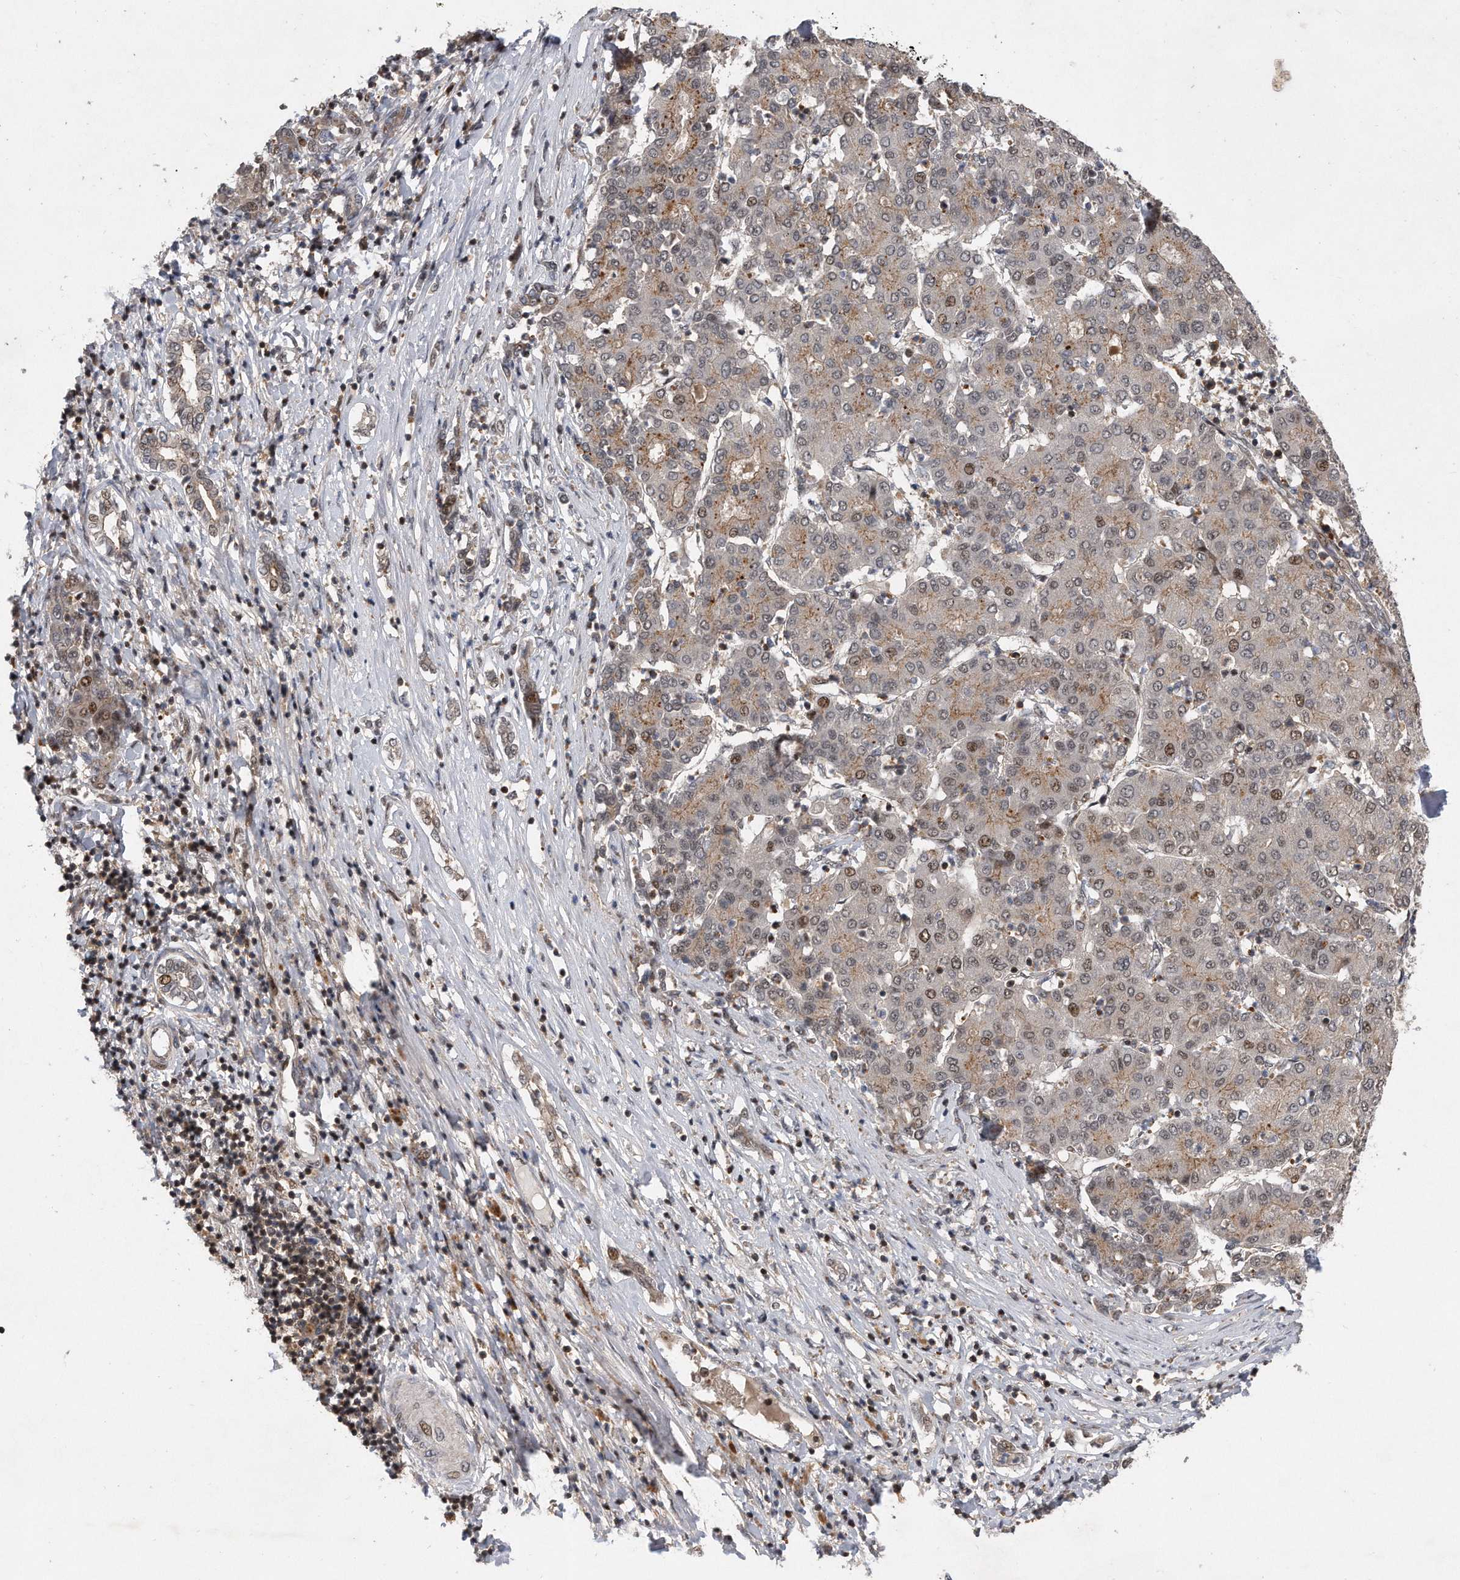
{"staining": {"intensity": "weak", "quantity": "25%-75%", "location": "cytoplasmic/membranous,nuclear"}, "tissue": "liver cancer", "cell_type": "Tumor cells", "image_type": "cancer", "snomed": [{"axis": "morphology", "description": "Carcinoma, Hepatocellular, NOS"}, {"axis": "topography", "description": "Liver"}], "caption": "A brown stain highlights weak cytoplasmic/membranous and nuclear positivity of a protein in hepatocellular carcinoma (liver) tumor cells. (DAB (3,3'-diaminobenzidine) IHC, brown staining for protein, blue staining for nuclei).", "gene": "PGBD2", "patient": {"sex": "male", "age": 65}}